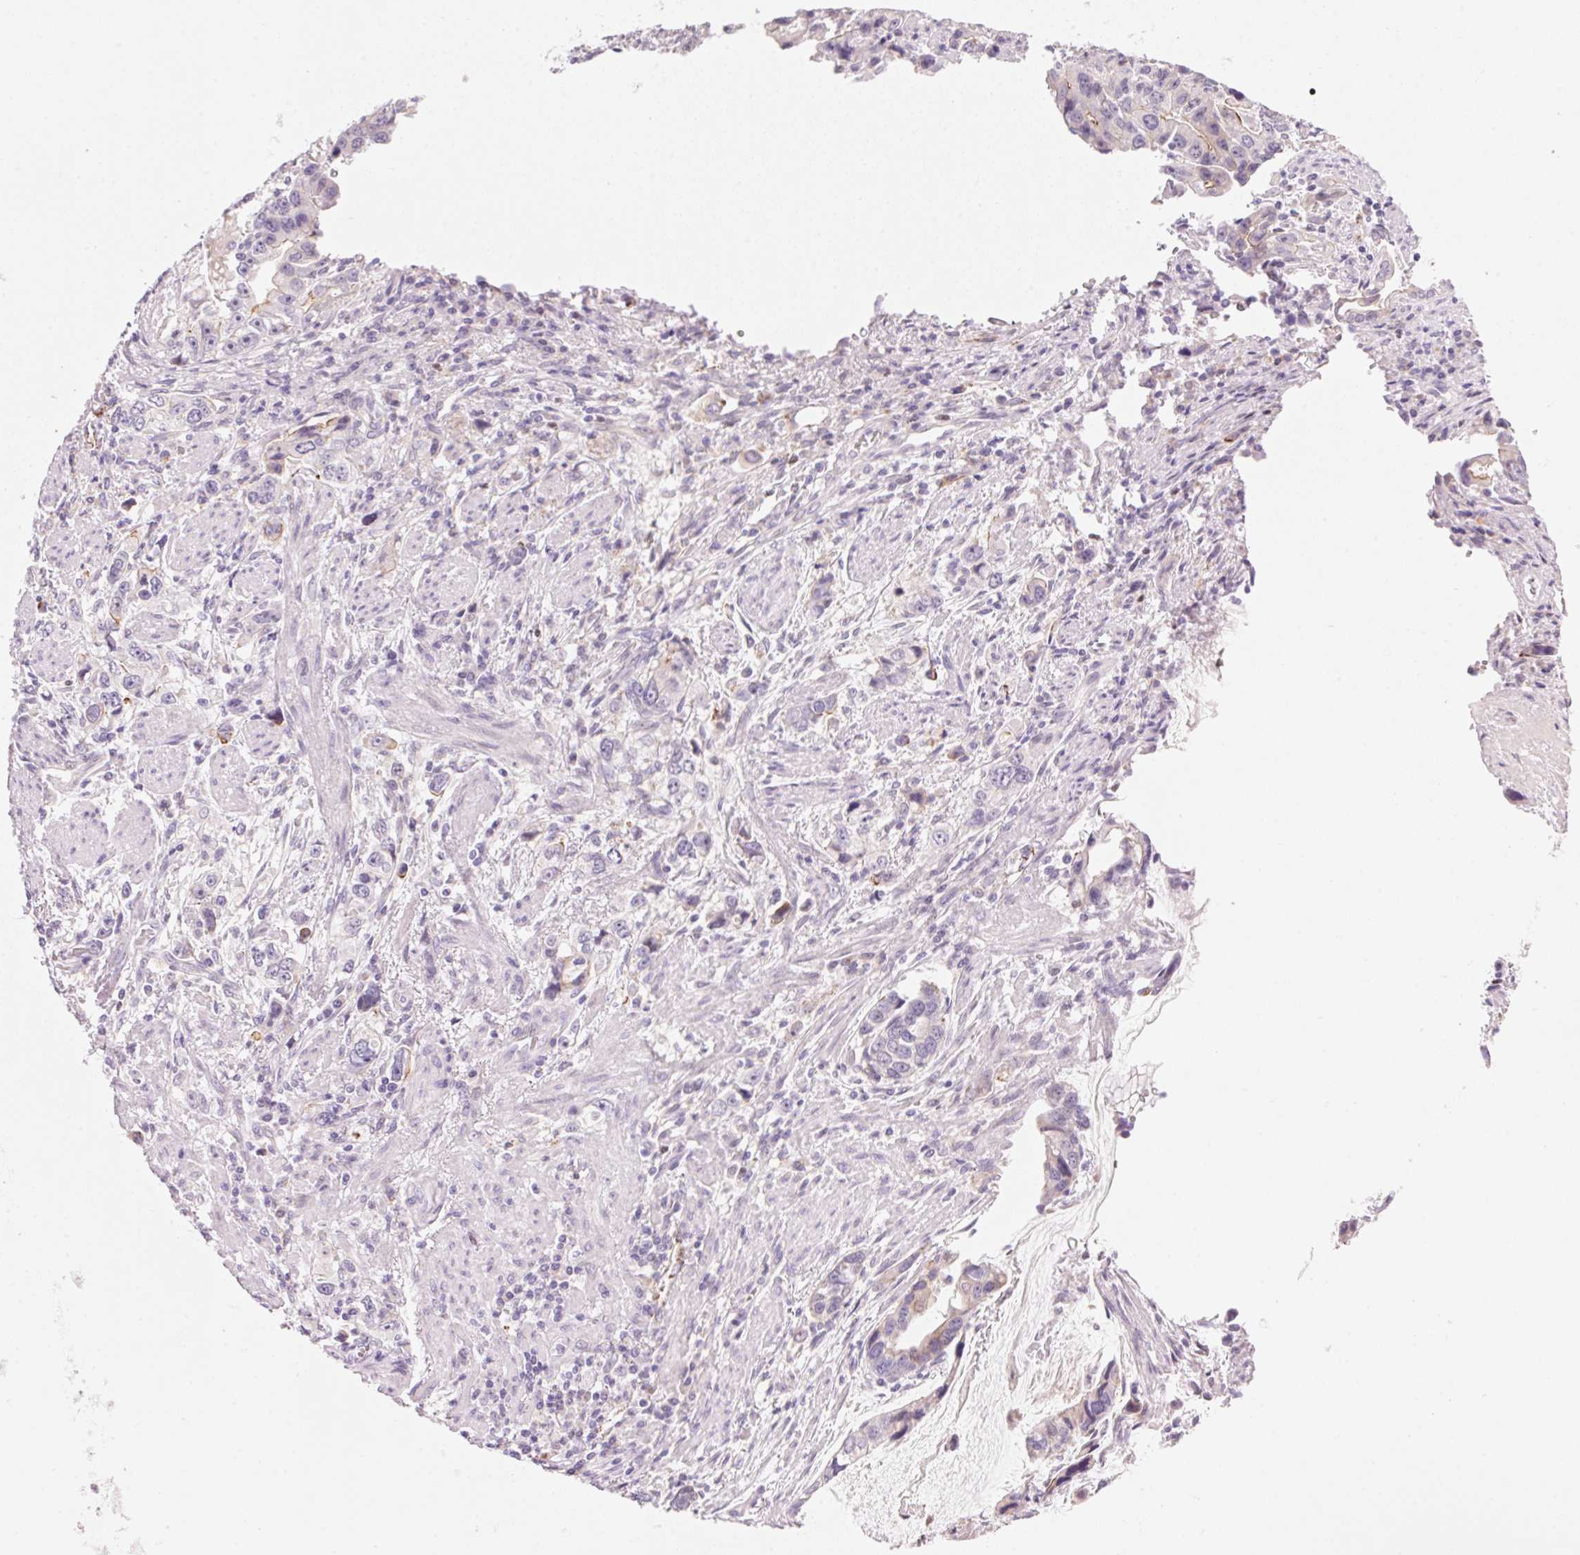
{"staining": {"intensity": "negative", "quantity": "none", "location": "none"}, "tissue": "stomach cancer", "cell_type": "Tumor cells", "image_type": "cancer", "snomed": [{"axis": "morphology", "description": "Adenocarcinoma, NOS"}, {"axis": "topography", "description": "Stomach, lower"}], "caption": "DAB immunohistochemical staining of human stomach cancer displays no significant positivity in tumor cells. (DAB (3,3'-diaminobenzidine) immunohistochemistry (IHC) with hematoxylin counter stain).", "gene": "TEKT1", "patient": {"sex": "female", "age": 93}}